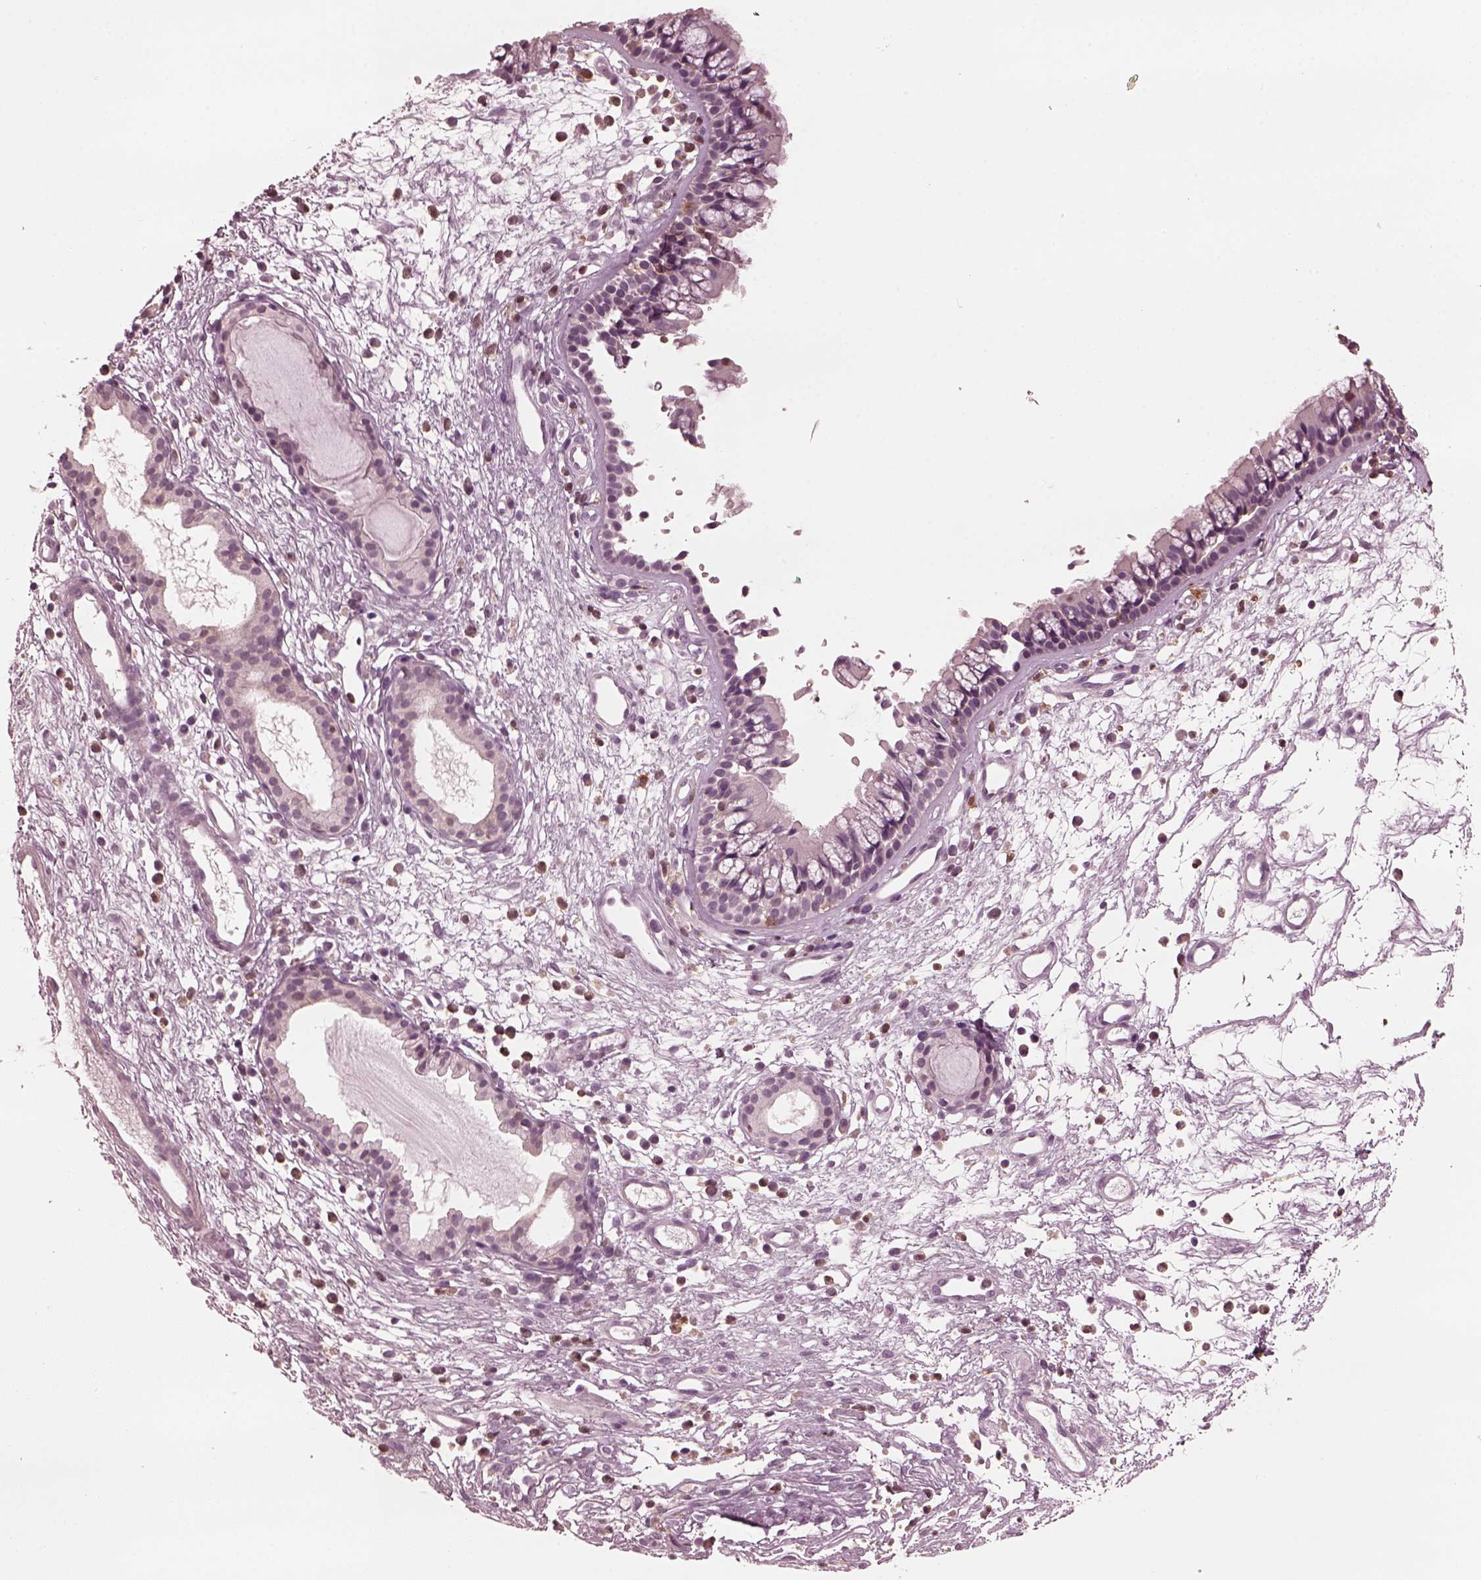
{"staining": {"intensity": "negative", "quantity": "none", "location": "none"}, "tissue": "nasopharynx", "cell_type": "Respiratory epithelial cells", "image_type": "normal", "snomed": [{"axis": "morphology", "description": "Normal tissue, NOS"}, {"axis": "topography", "description": "Nasopharynx"}], "caption": "A micrograph of human nasopharynx is negative for staining in respiratory epithelial cells. Brightfield microscopy of immunohistochemistry (IHC) stained with DAB (3,3'-diaminobenzidine) (brown) and hematoxylin (blue), captured at high magnification.", "gene": "PSTPIP2", "patient": {"sex": "male", "age": 77}}